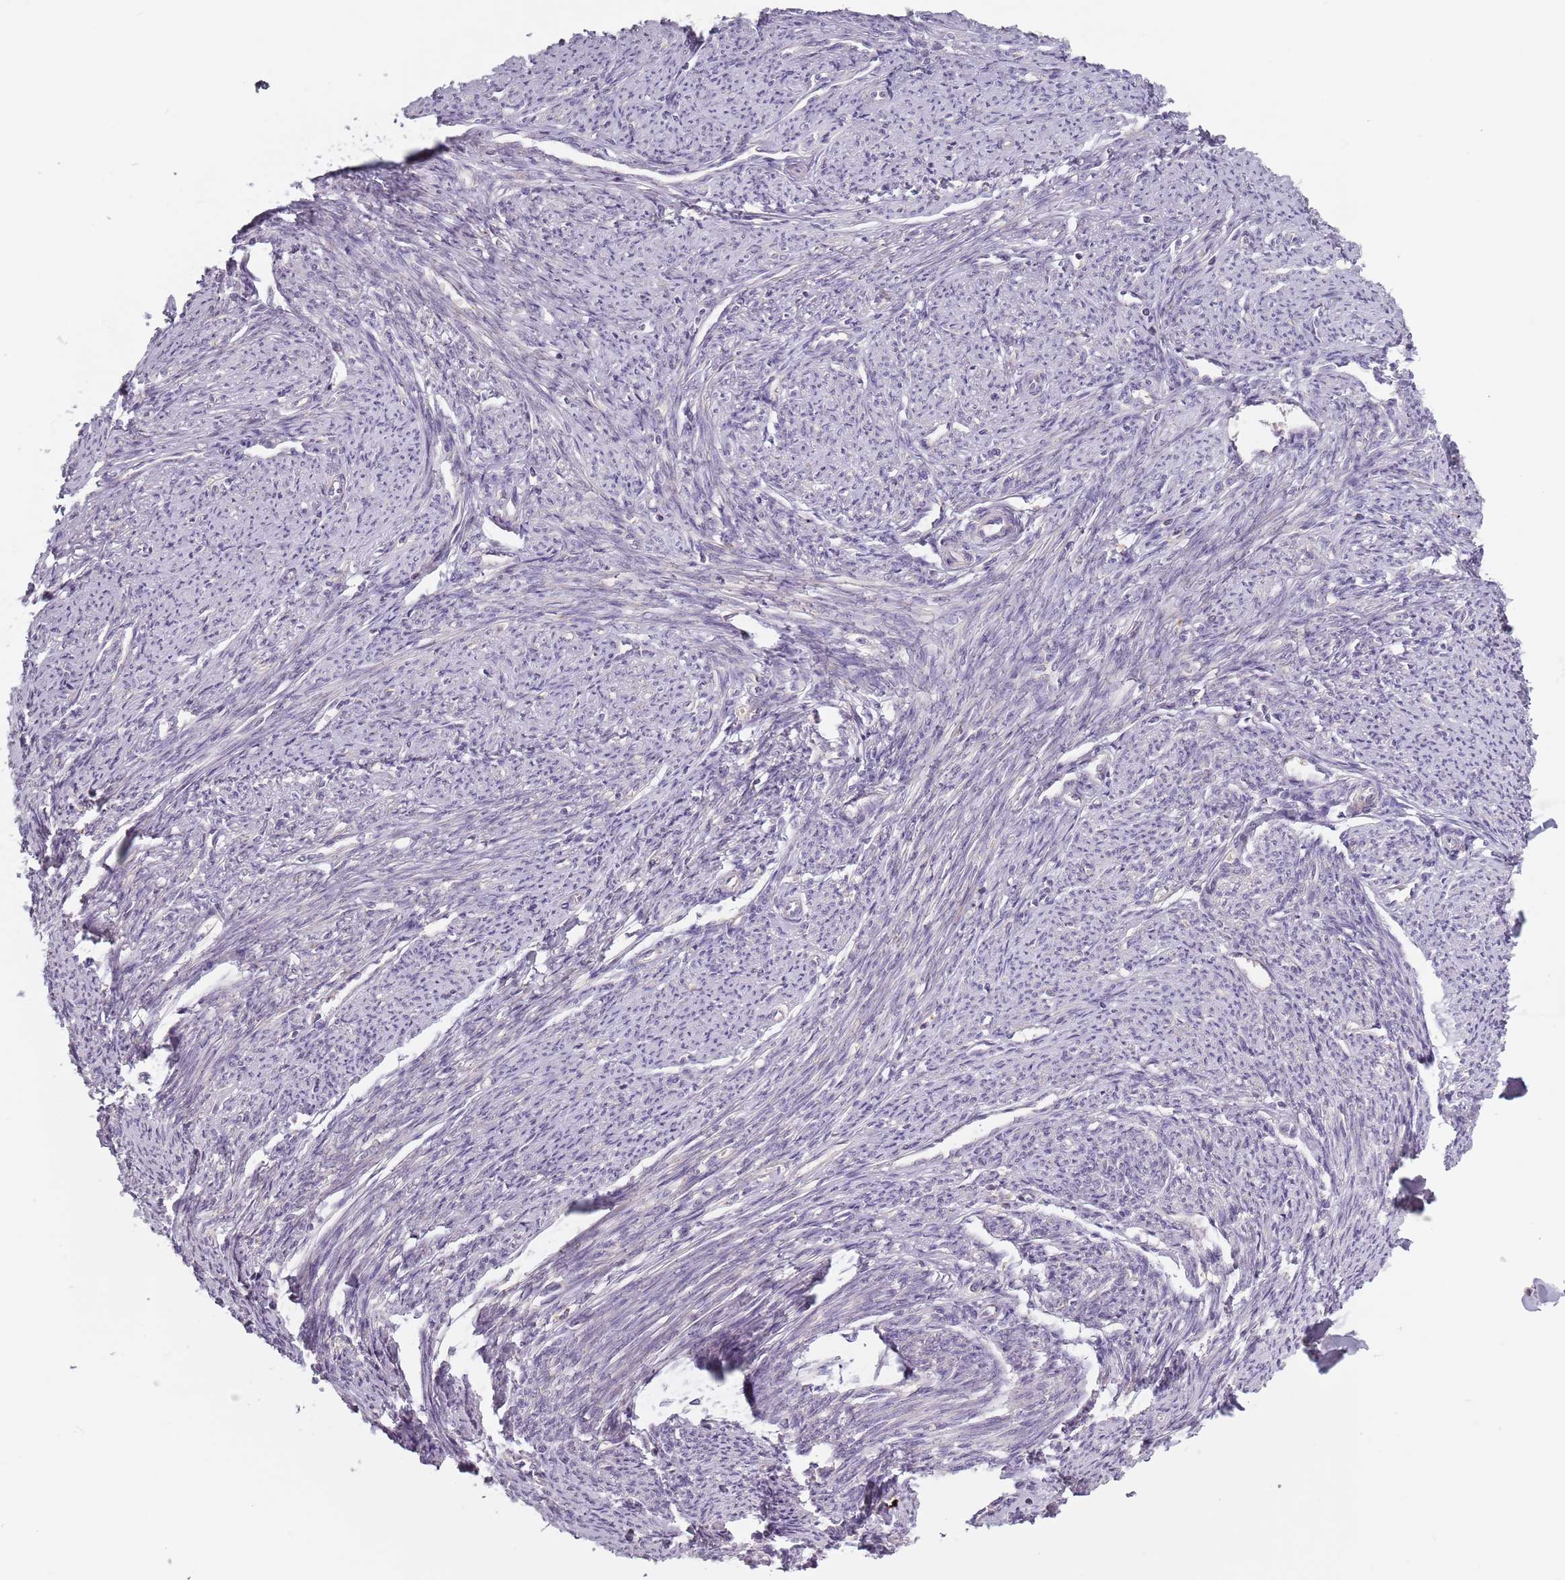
{"staining": {"intensity": "moderate", "quantity": "25%-75%", "location": "cytoplasmic/membranous"}, "tissue": "smooth muscle", "cell_type": "Smooth muscle cells", "image_type": "normal", "snomed": [{"axis": "morphology", "description": "Normal tissue, NOS"}, {"axis": "topography", "description": "Smooth muscle"}, {"axis": "topography", "description": "Uterus"}], "caption": "Moderate cytoplasmic/membranous staining is appreciated in about 25%-75% of smooth muscle cells in unremarkable smooth muscle. The staining was performed using DAB to visualize the protein expression in brown, while the nuclei were stained in blue with hematoxylin (Magnification: 20x).", "gene": "ASB13", "patient": {"sex": "female", "age": 59}}